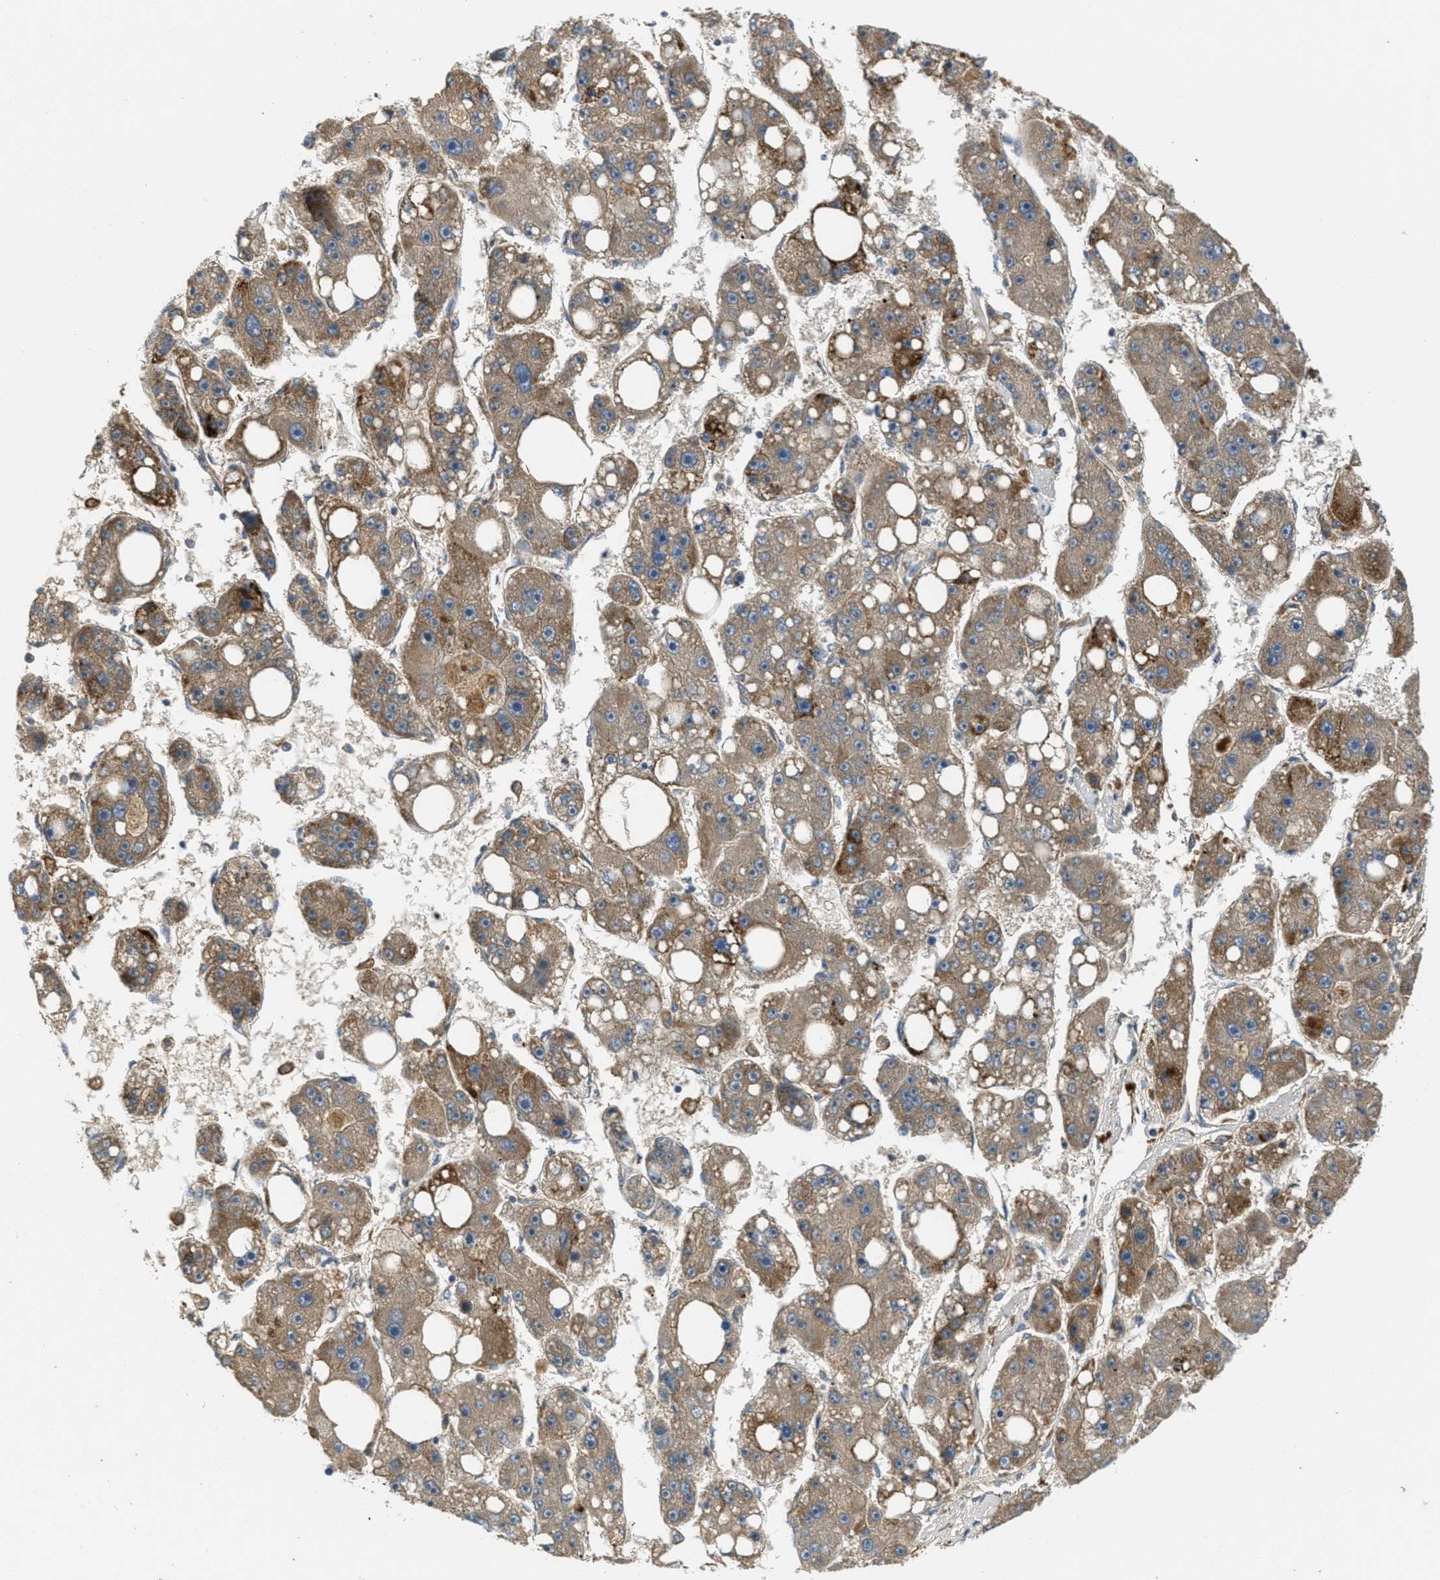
{"staining": {"intensity": "moderate", "quantity": ">75%", "location": "cytoplasmic/membranous"}, "tissue": "liver cancer", "cell_type": "Tumor cells", "image_type": "cancer", "snomed": [{"axis": "morphology", "description": "Carcinoma, Hepatocellular, NOS"}, {"axis": "topography", "description": "Liver"}], "caption": "IHC photomicrograph of human liver hepatocellular carcinoma stained for a protein (brown), which exhibits medium levels of moderate cytoplasmic/membranous expression in approximately >75% of tumor cells.", "gene": "ADCY6", "patient": {"sex": "female", "age": 61}}